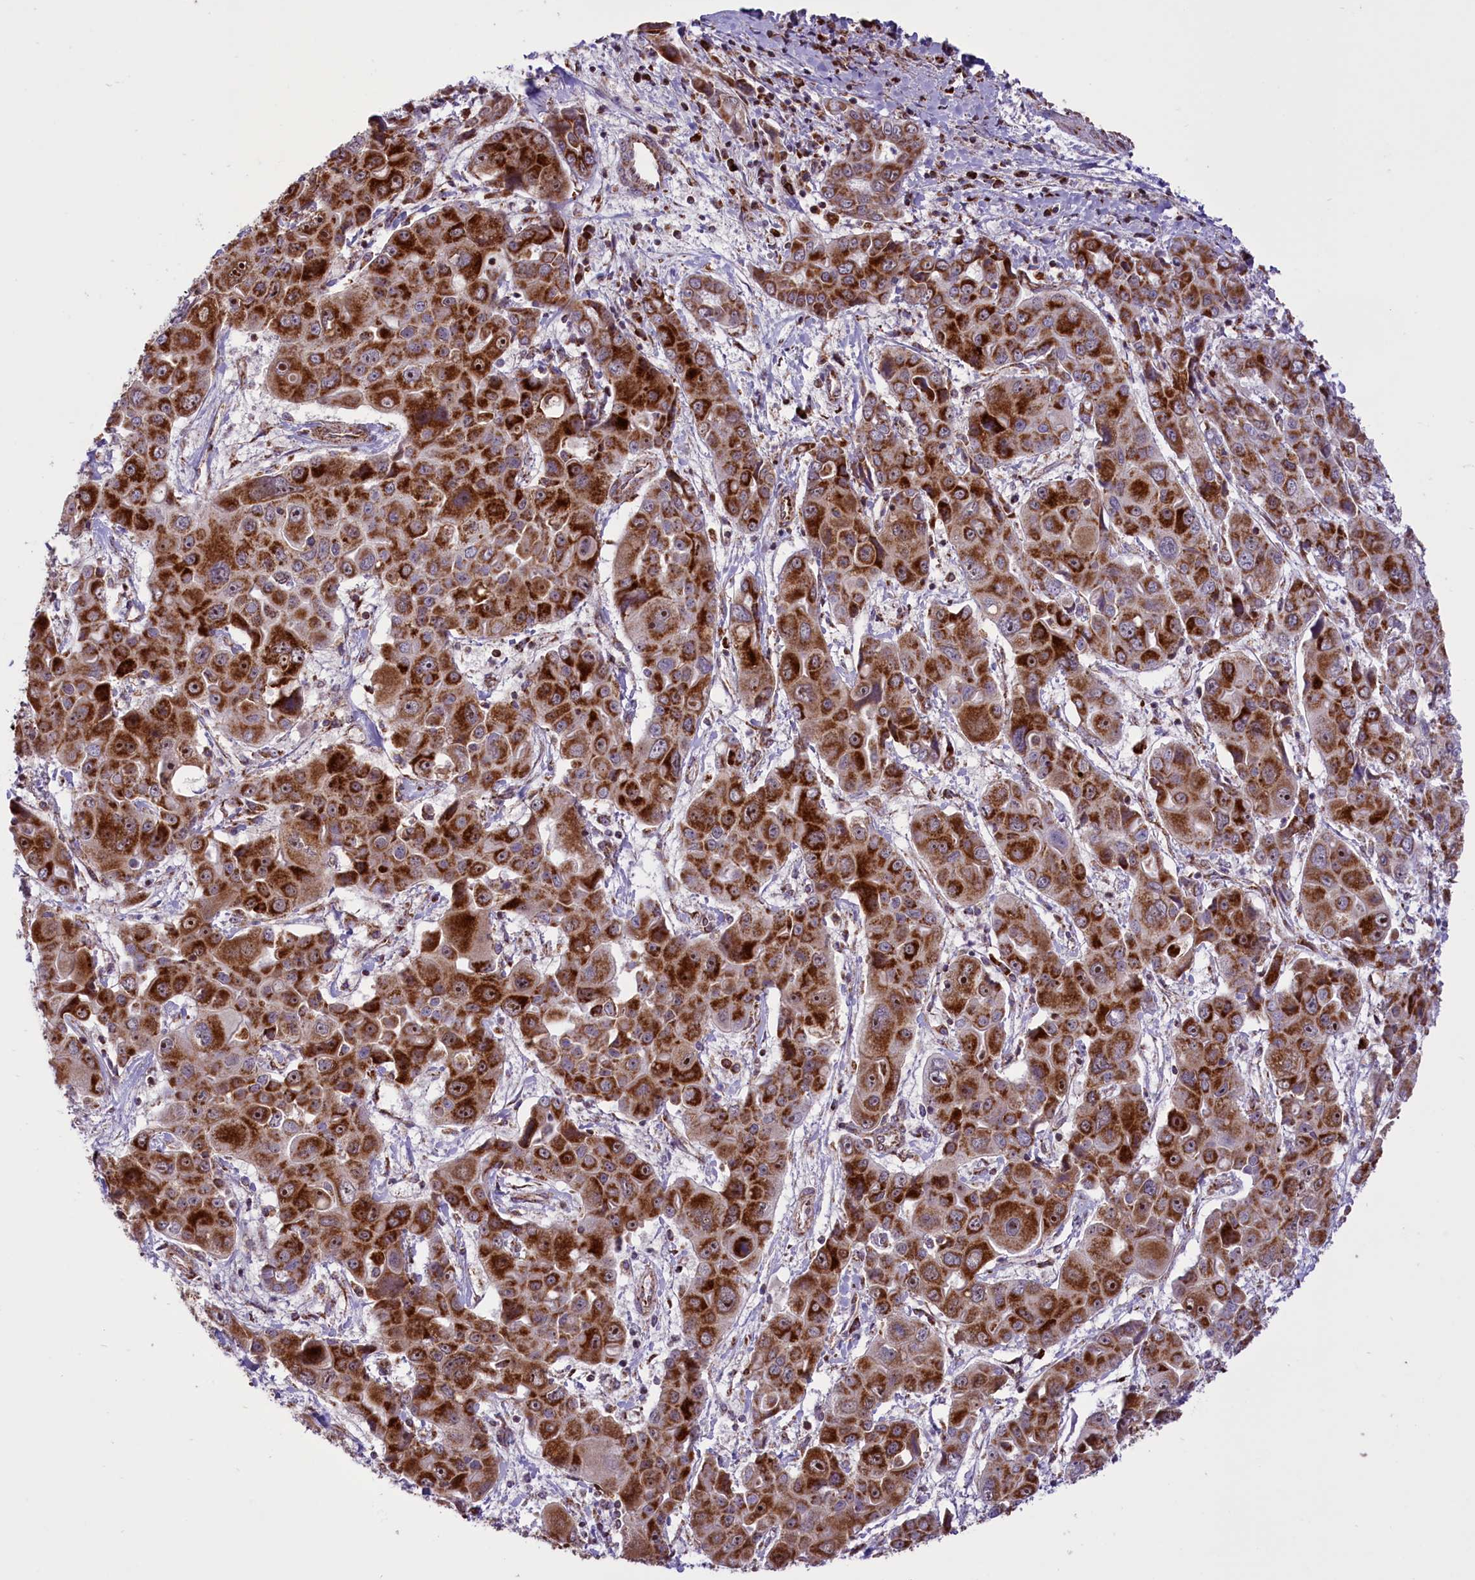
{"staining": {"intensity": "strong", "quantity": ">75%", "location": "cytoplasmic/membranous,nuclear"}, "tissue": "liver cancer", "cell_type": "Tumor cells", "image_type": "cancer", "snomed": [{"axis": "morphology", "description": "Cholangiocarcinoma"}, {"axis": "topography", "description": "Liver"}], "caption": "IHC staining of liver cancer, which reveals high levels of strong cytoplasmic/membranous and nuclear staining in approximately >75% of tumor cells indicating strong cytoplasmic/membranous and nuclear protein positivity. The staining was performed using DAB (3,3'-diaminobenzidine) (brown) for protein detection and nuclei were counterstained in hematoxylin (blue).", "gene": "NDUFS5", "patient": {"sex": "male", "age": 67}}